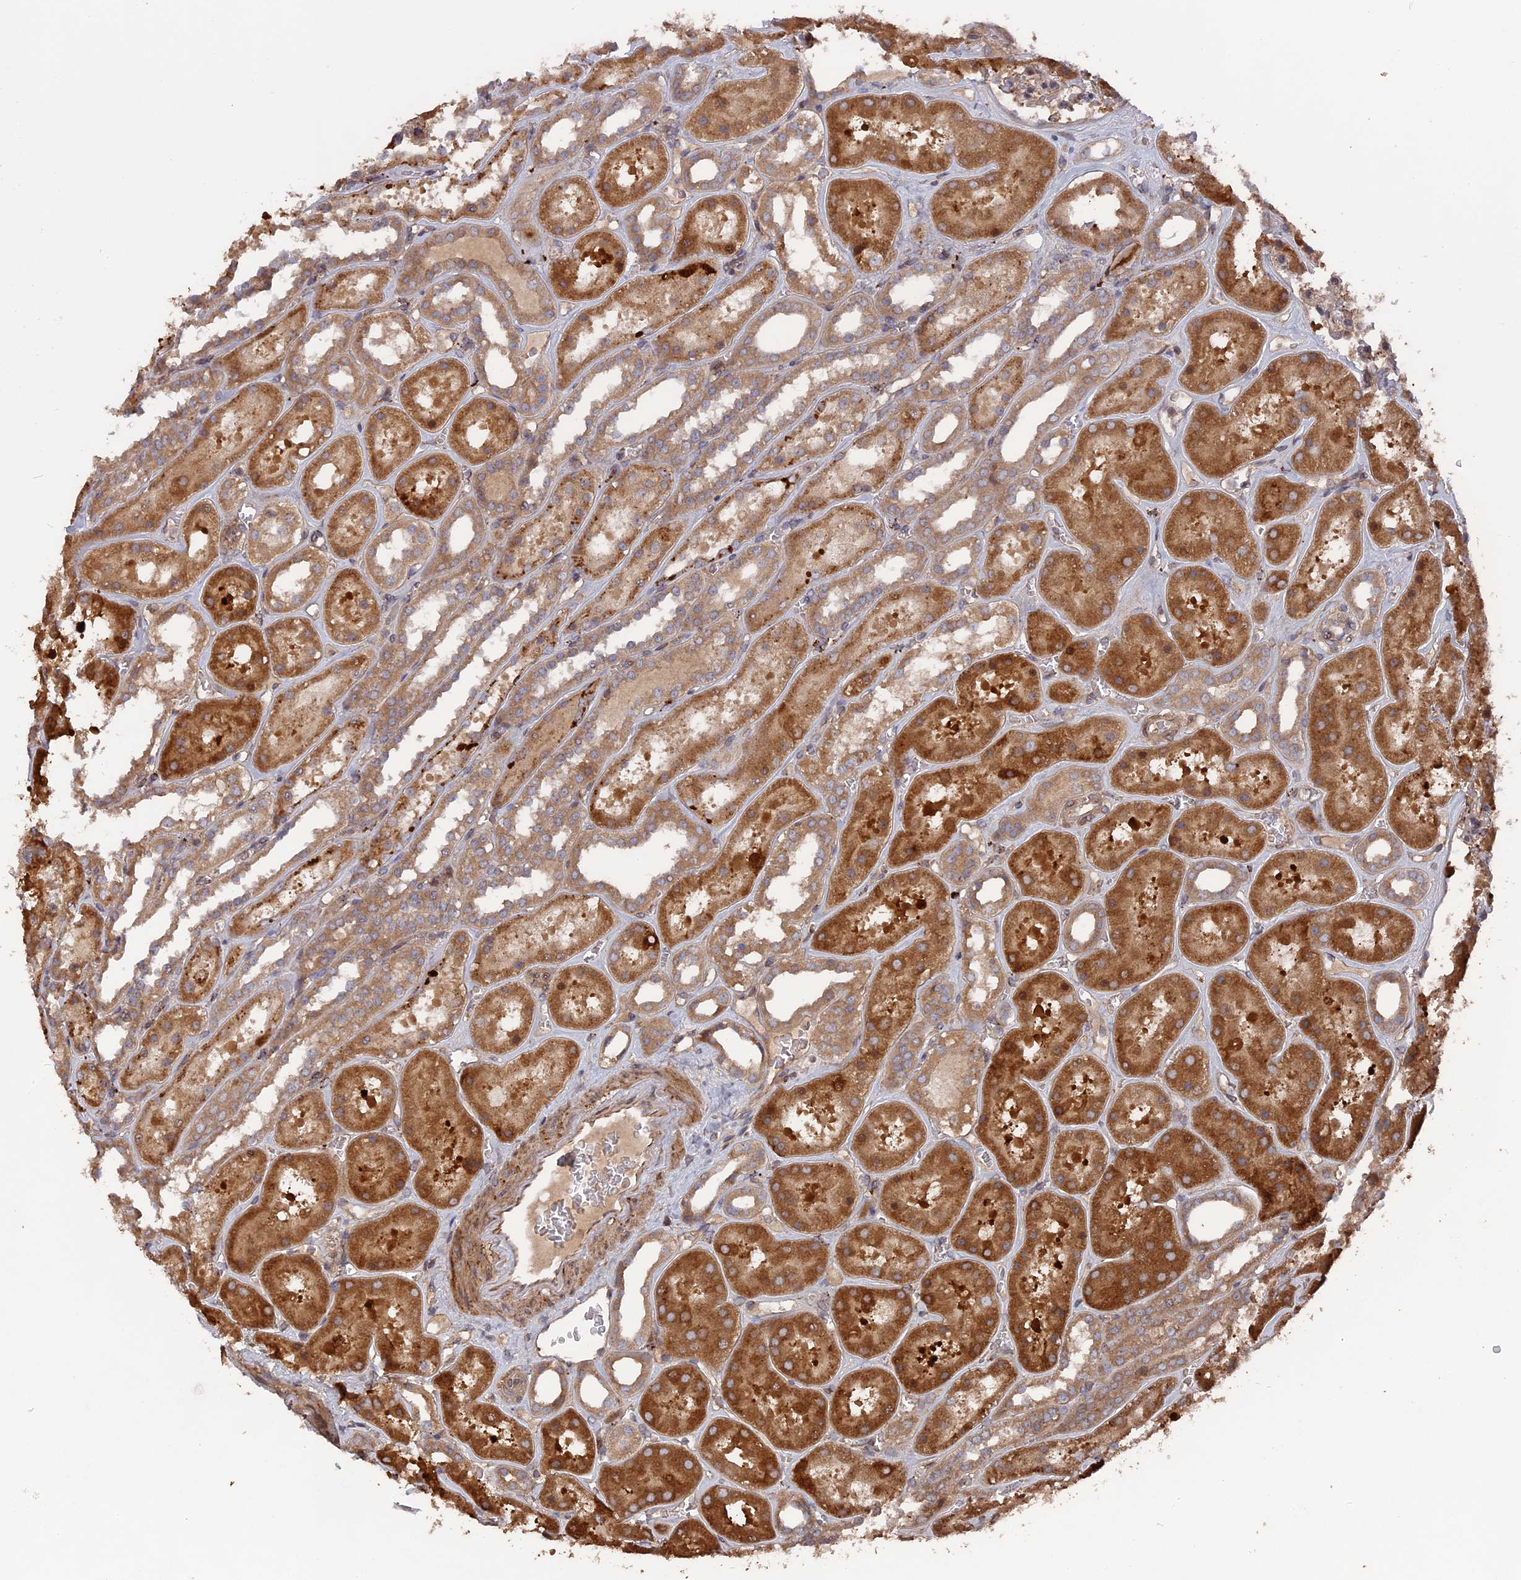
{"staining": {"intensity": "moderate", "quantity": ">75%", "location": "cytoplasmic/membranous"}, "tissue": "kidney", "cell_type": "Cells in glomeruli", "image_type": "normal", "snomed": [{"axis": "morphology", "description": "Normal tissue, NOS"}, {"axis": "topography", "description": "Kidney"}], "caption": "This micrograph reveals unremarkable kidney stained with IHC to label a protein in brown. The cytoplasmic/membranous of cells in glomeruli show moderate positivity for the protein. Nuclei are counter-stained blue.", "gene": "DEF8", "patient": {"sex": "female", "age": 41}}